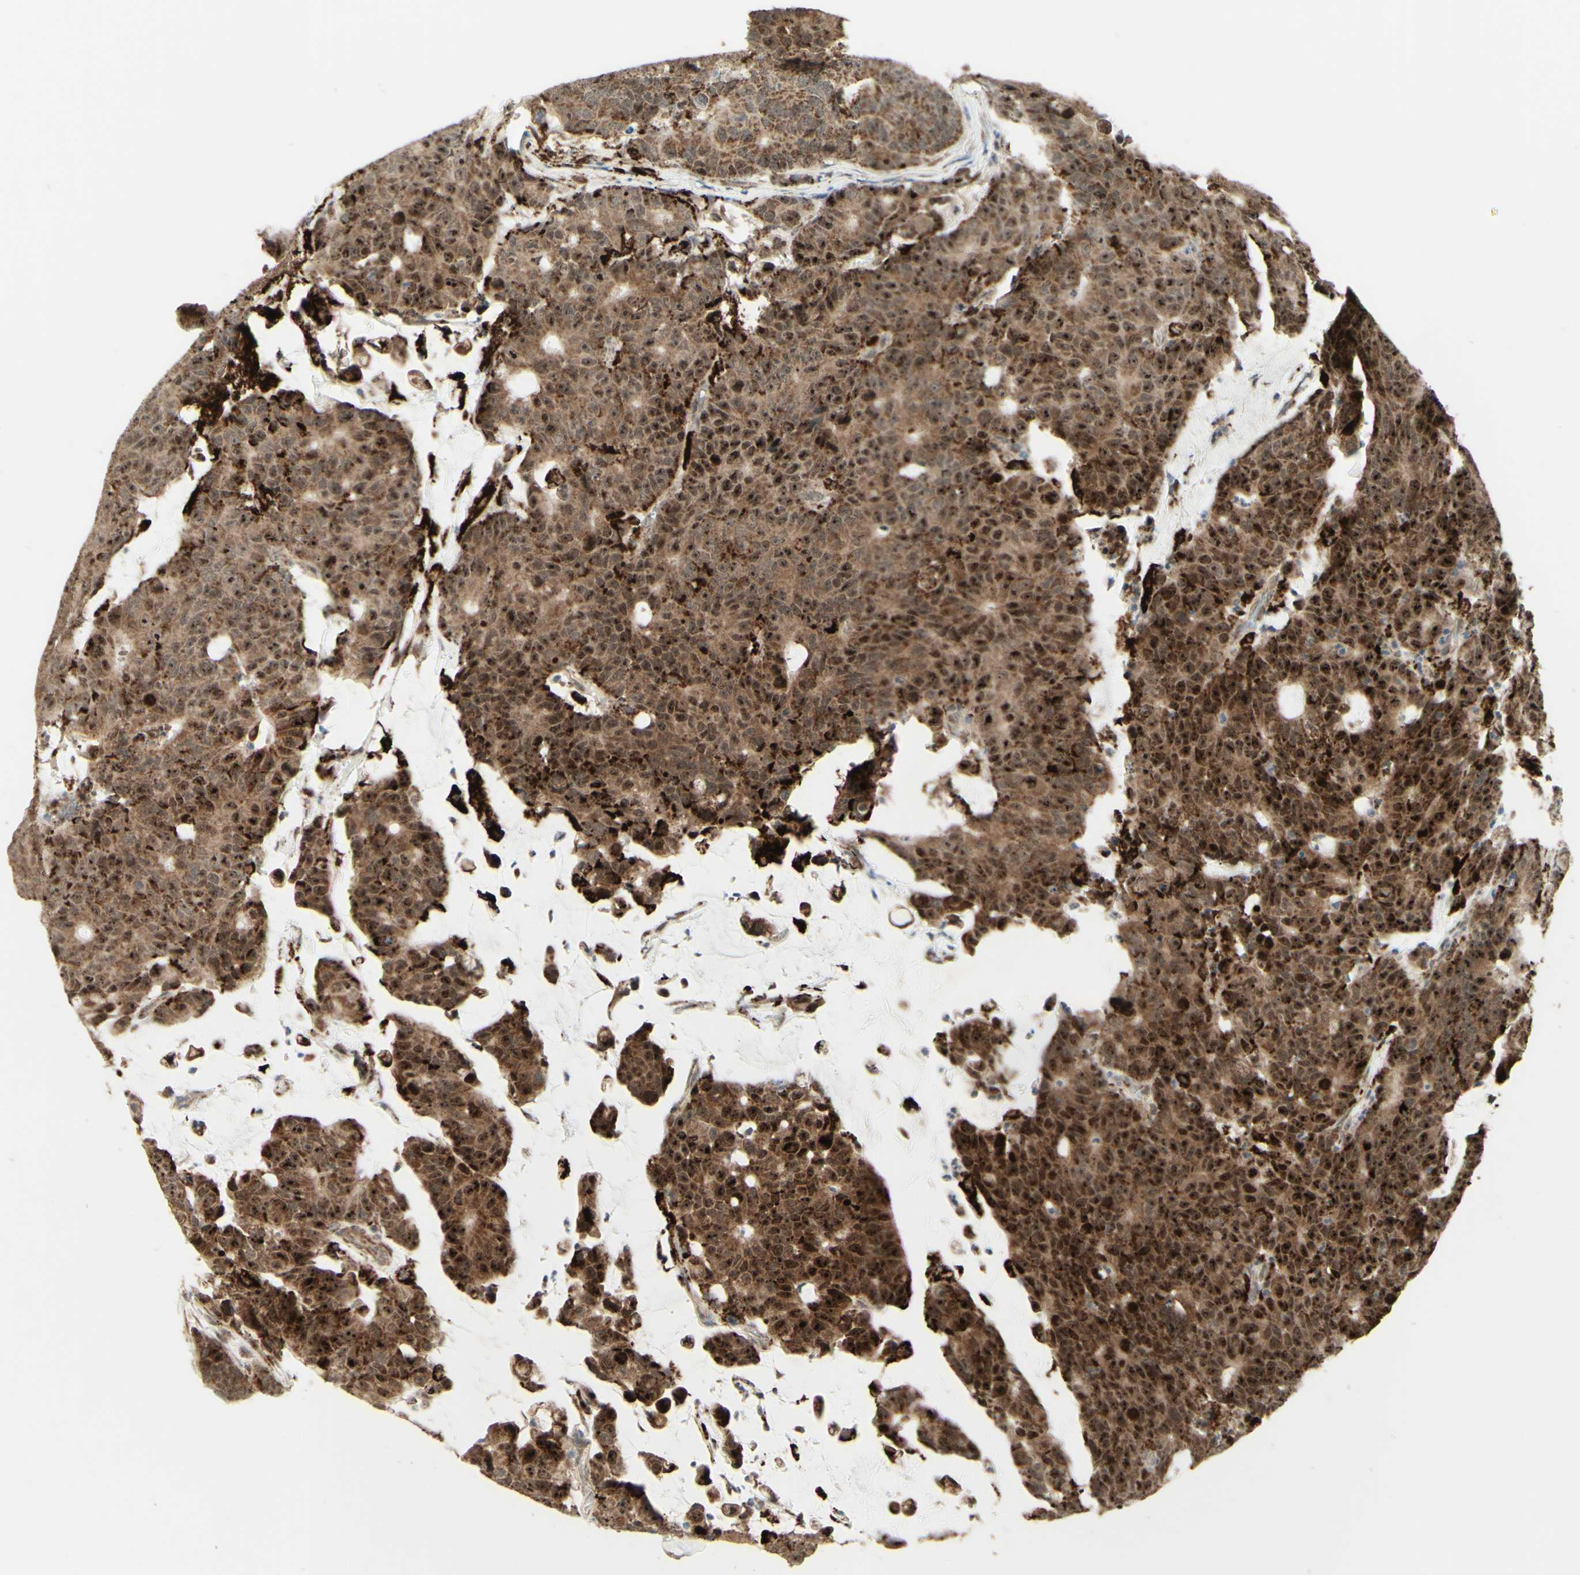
{"staining": {"intensity": "strong", "quantity": ">75%", "location": "cytoplasmic/membranous,nuclear"}, "tissue": "colorectal cancer", "cell_type": "Tumor cells", "image_type": "cancer", "snomed": [{"axis": "morphology", "description": "Adenocarcinoma, NOS"}, {"axis": "topography", "description": "Colon"}], "caption": "Strong cytoplasmic/membranous and nuclear staining for a protein is seen in about >75% of tumor cells of colorectal cancer (adenocarcinoma) using IHC.", "gene": "DHRS3", "patient": {"sex": "female", "age": 86}}